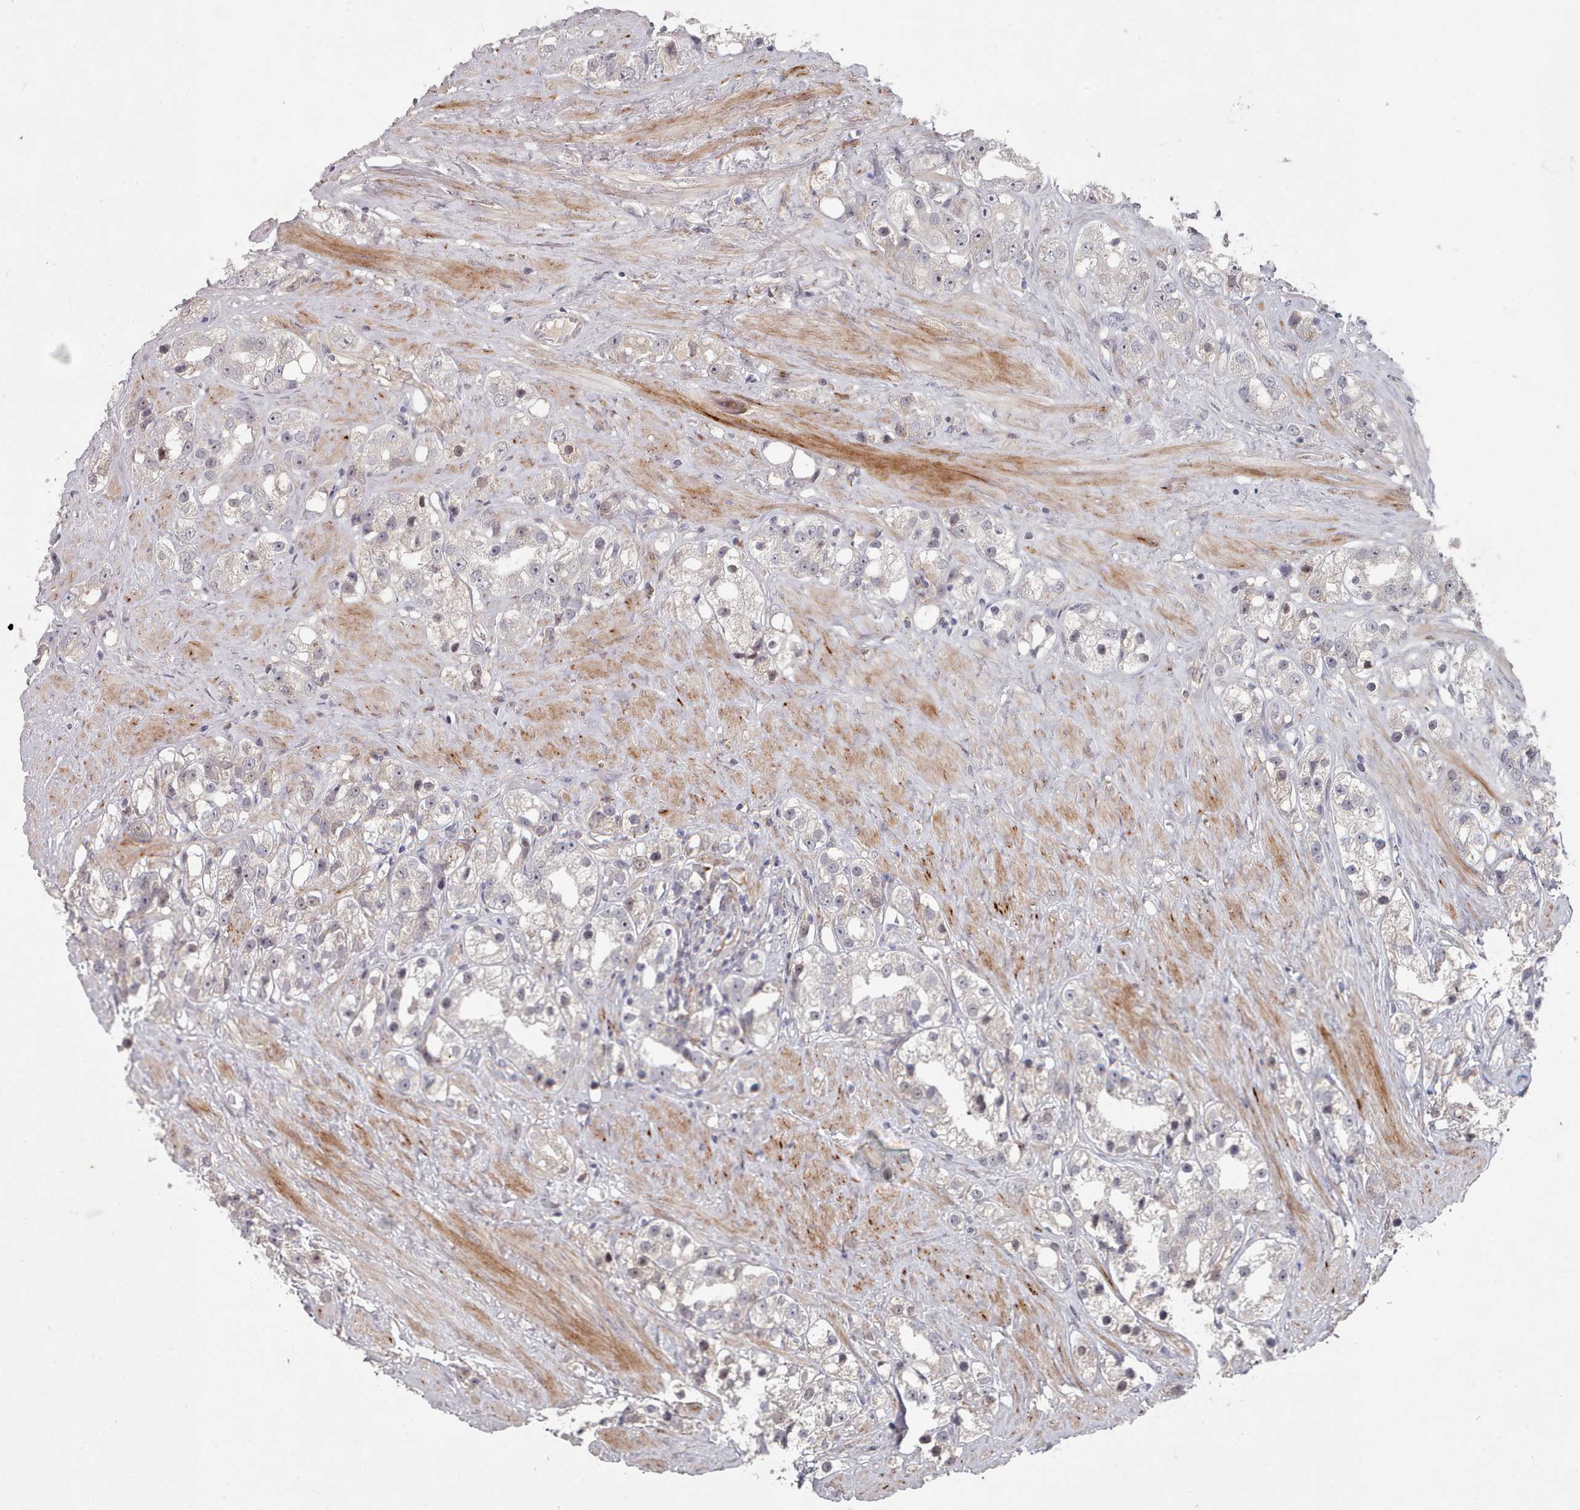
{"staining": {"intensity": "negative", "quantity": "none", "location": "none"}, "tissue": "prostate cancer", "cell_type": "Tumor cells", "image_type": "cancer", "snomed": [{"axis": "morphology", "description": "Adenocarcinoma, NOS"}, {"axis": "topography", "description": "Prostate"}], "caption": "A high-resolution image shows immunohistochemistry staining of adenocarcinoma (prostate), which reveals no significant expression in tumor cells.", "gene": "COL8A2", "patient": {"sex": "male", "age": 79}}